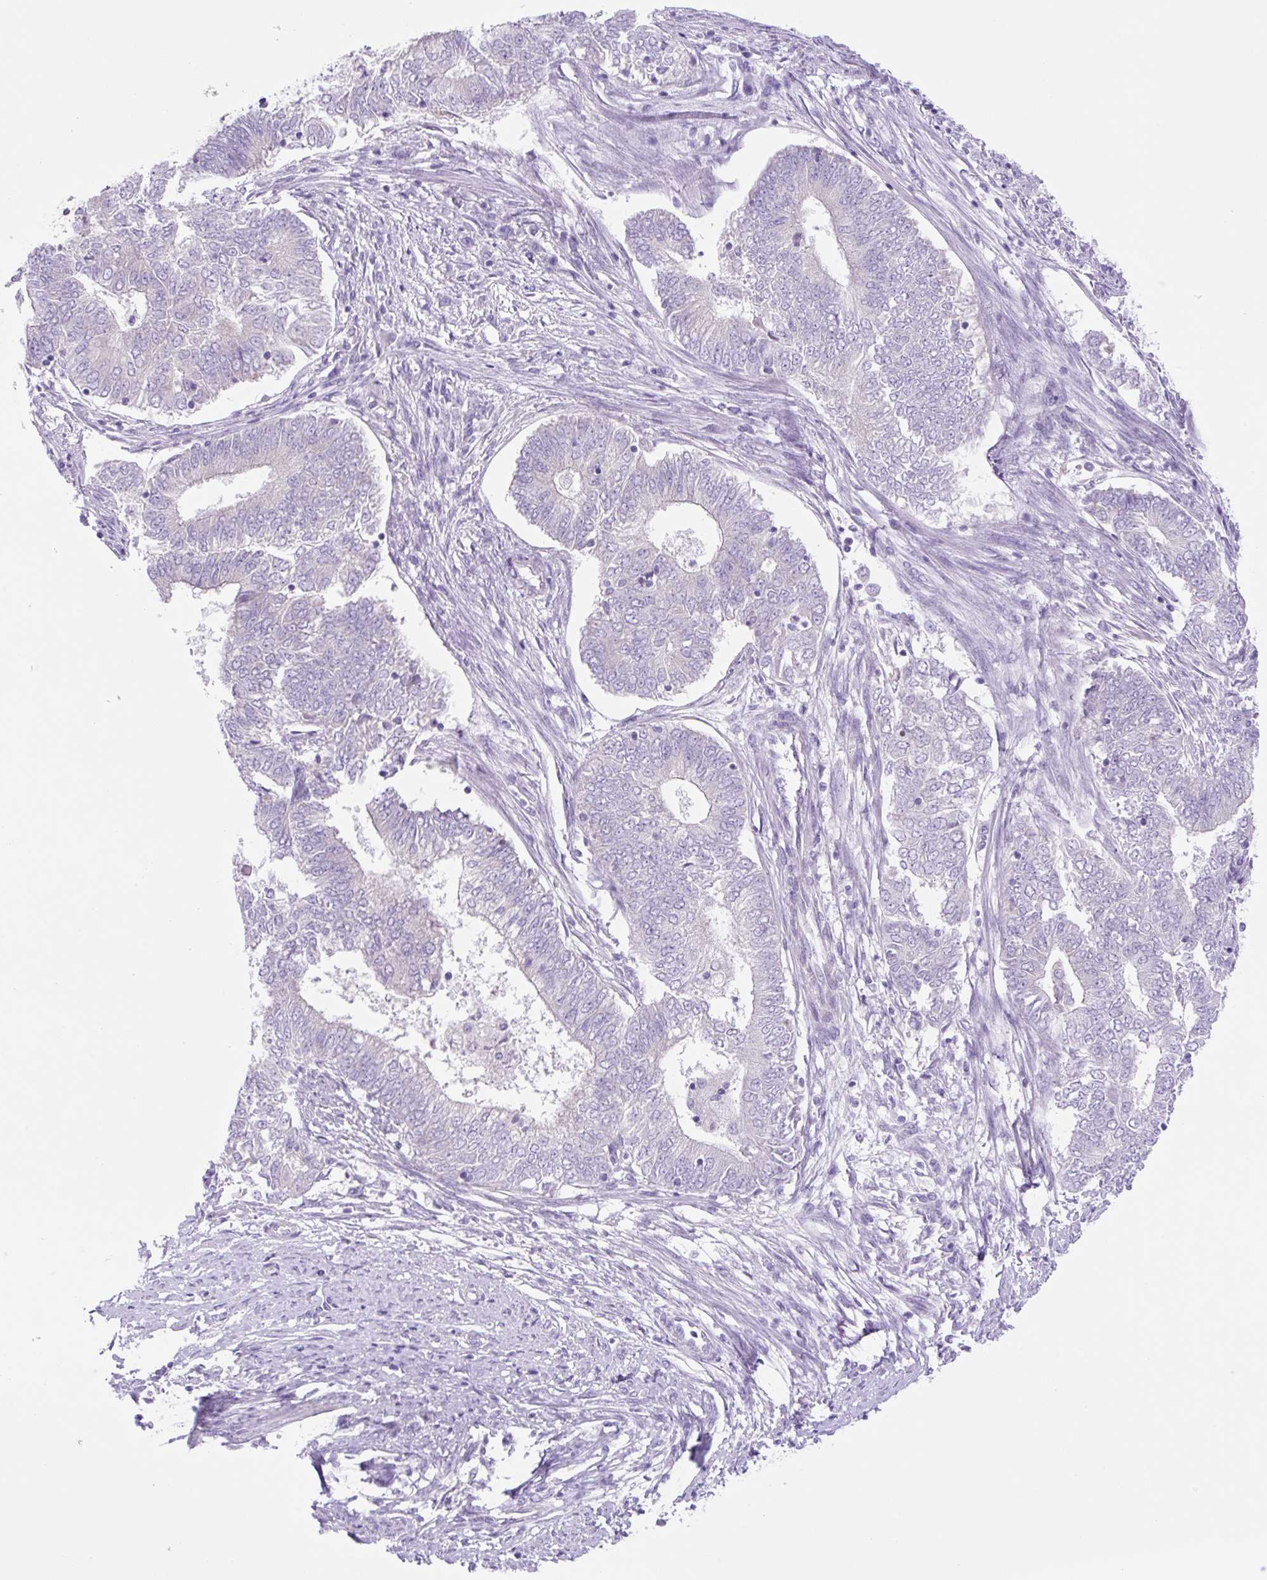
{"staining": {"intensity": "negative", "quantity": "none", "location": "none"}, "tissue": "endometrial cancer", "cell_type": "Tumor cells", "image_type": "cancer", "snomed": [{"axis": "morphology", "description": "Adenocarcinoma, NOS"}, {"axis": "topography", "description": "Endometrium"}], "caption": "This photomicrograph is of endometrial cancer stained with immunohistochemistry (IHC) to label a protein in brown with the nuclei are counter-stained blue. There is no expression in tumor cells.", "gene": "CAMK2B", "patient": {"sex": "female", "age": 62}}